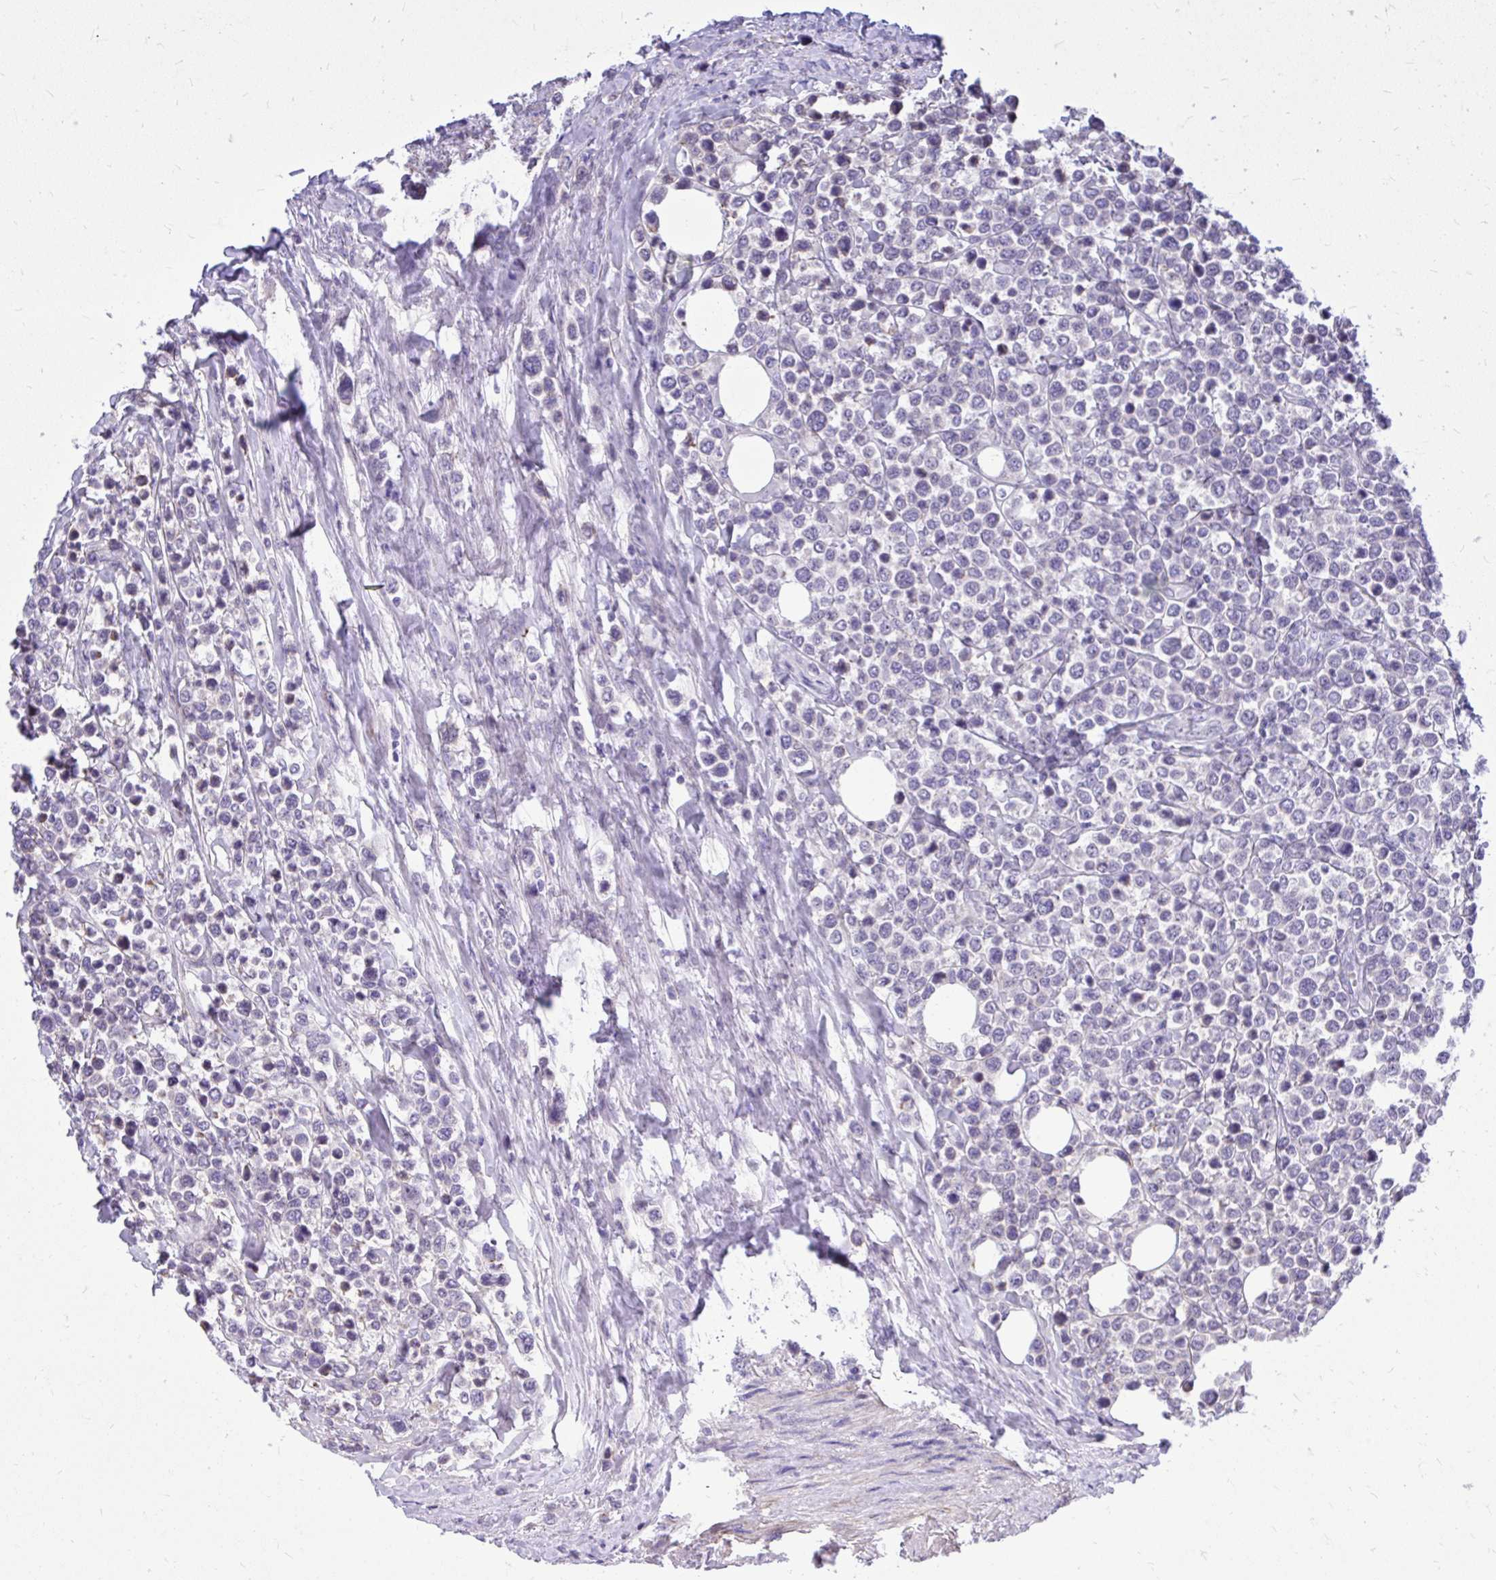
{"staining": {"intensity": "negative", "quantity": "none", "location": "none"}, "tissue": "lymphoma", "cell_type": "Tumor cells", "image_type": "cancer", "snomed": [{"axis": "morphology", "description": "Malignant lymphoma, non-Hodgkin's type, High grade"}, {"axis": "topography", "description": "Soft tissue"}], "caption": "The histopathology image reveals no significant staining in tumor cells of high-grade malignant lymphoma, non-Hodgkin's type.", "gene": "GRK4", "patient": {"sex": "female", "age": 56}}